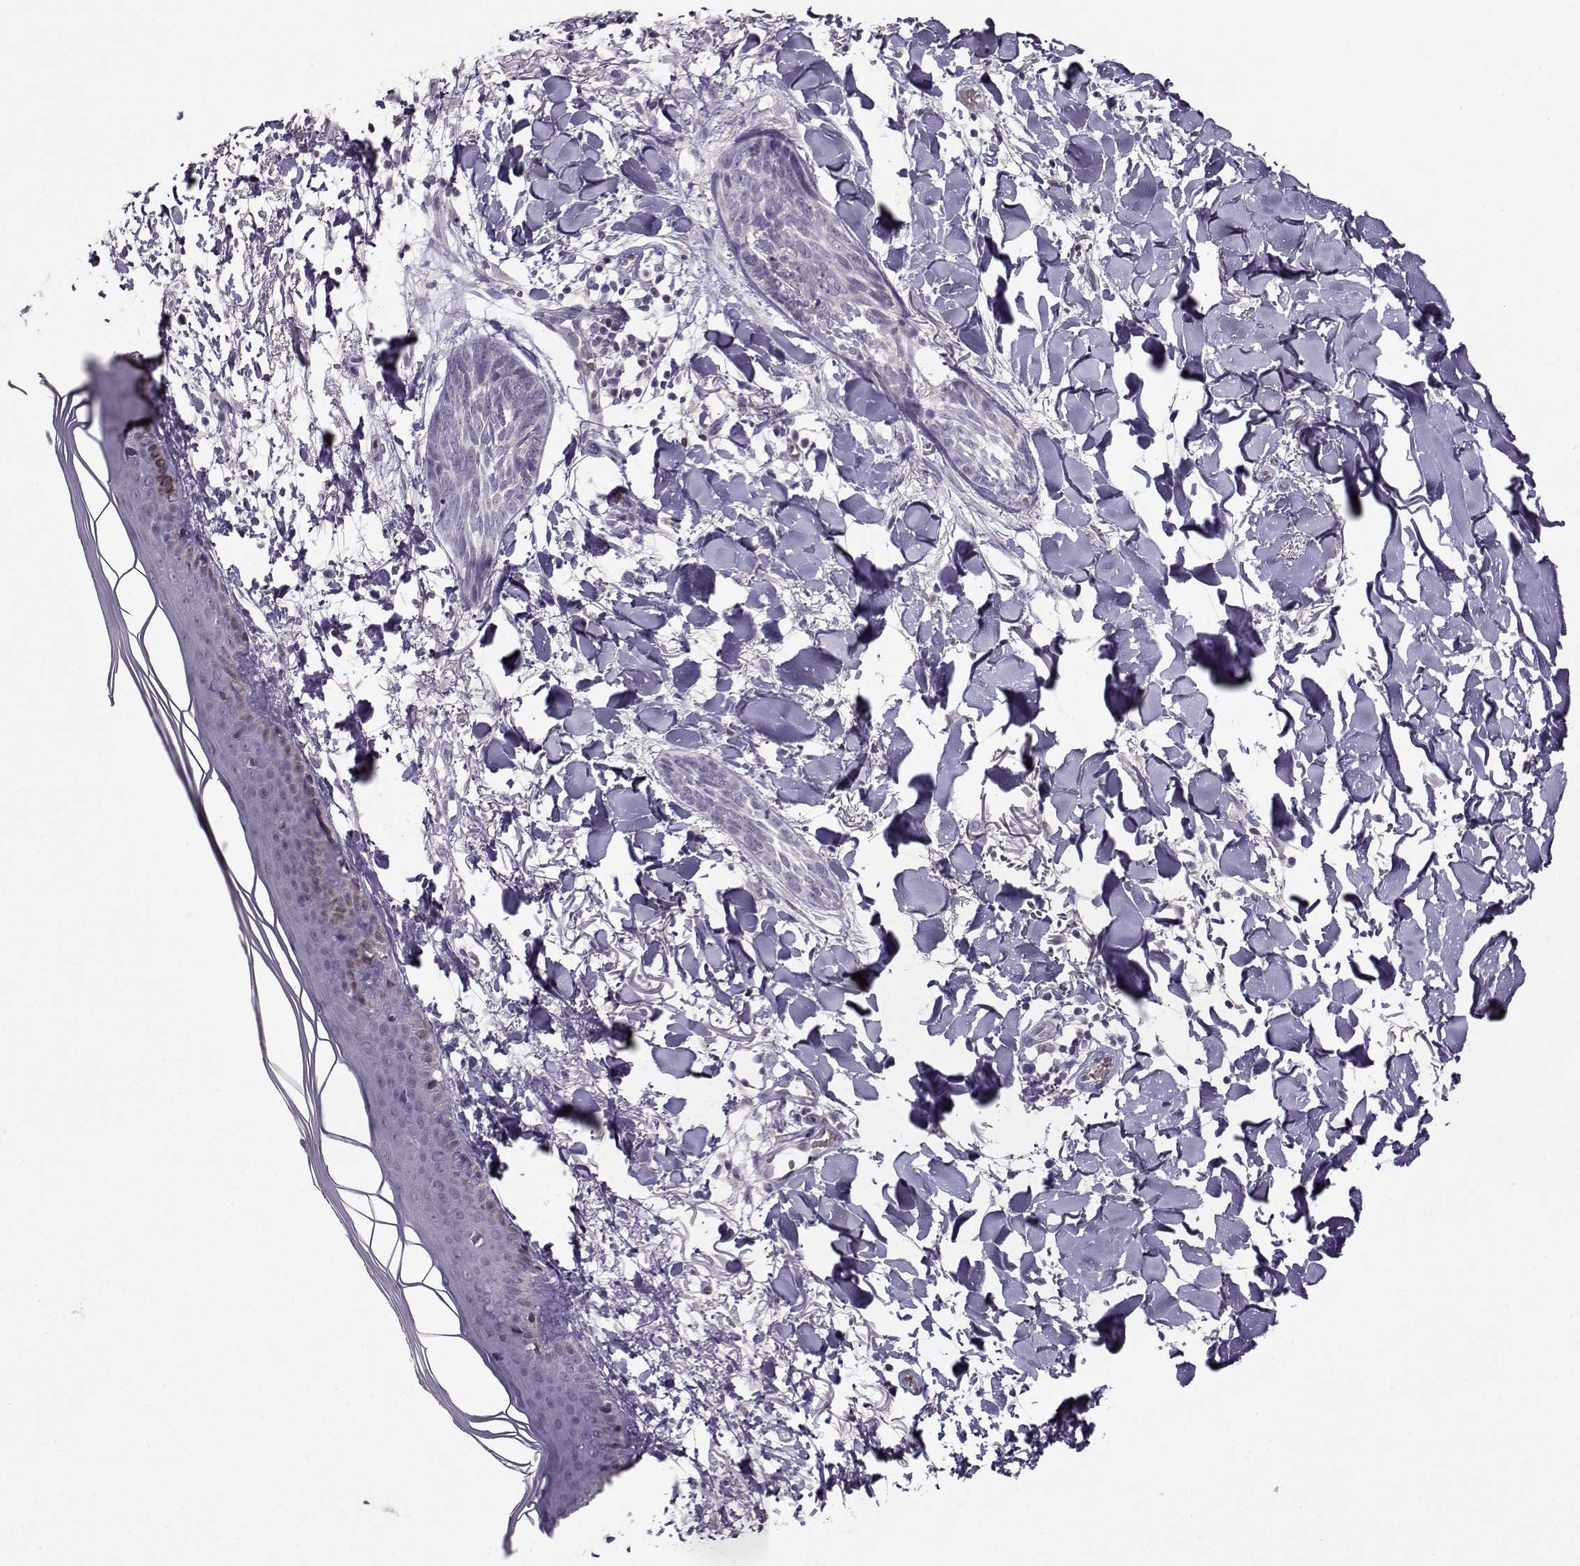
{"staining": {"intensity": "negative", "quantity": "none", "location": "none"}, "tissue": "skin cancer", "cell_type": "Tumor cells", "image_type": "cancer", "snomed": [{"axis": "morphology", "description": "Normal tissue, NOS"}, {"axis": "morphology", "description": "Basal cell carcinoma"}, {"axis": "topography", "description": "Skin"}], "caption": "A photomicrograph of human skin cancer (basal cell carcinoma) is negative for staining in tumor cells.", "gene": "PGK1", "patient": {"sex": "male", "age": 84}}